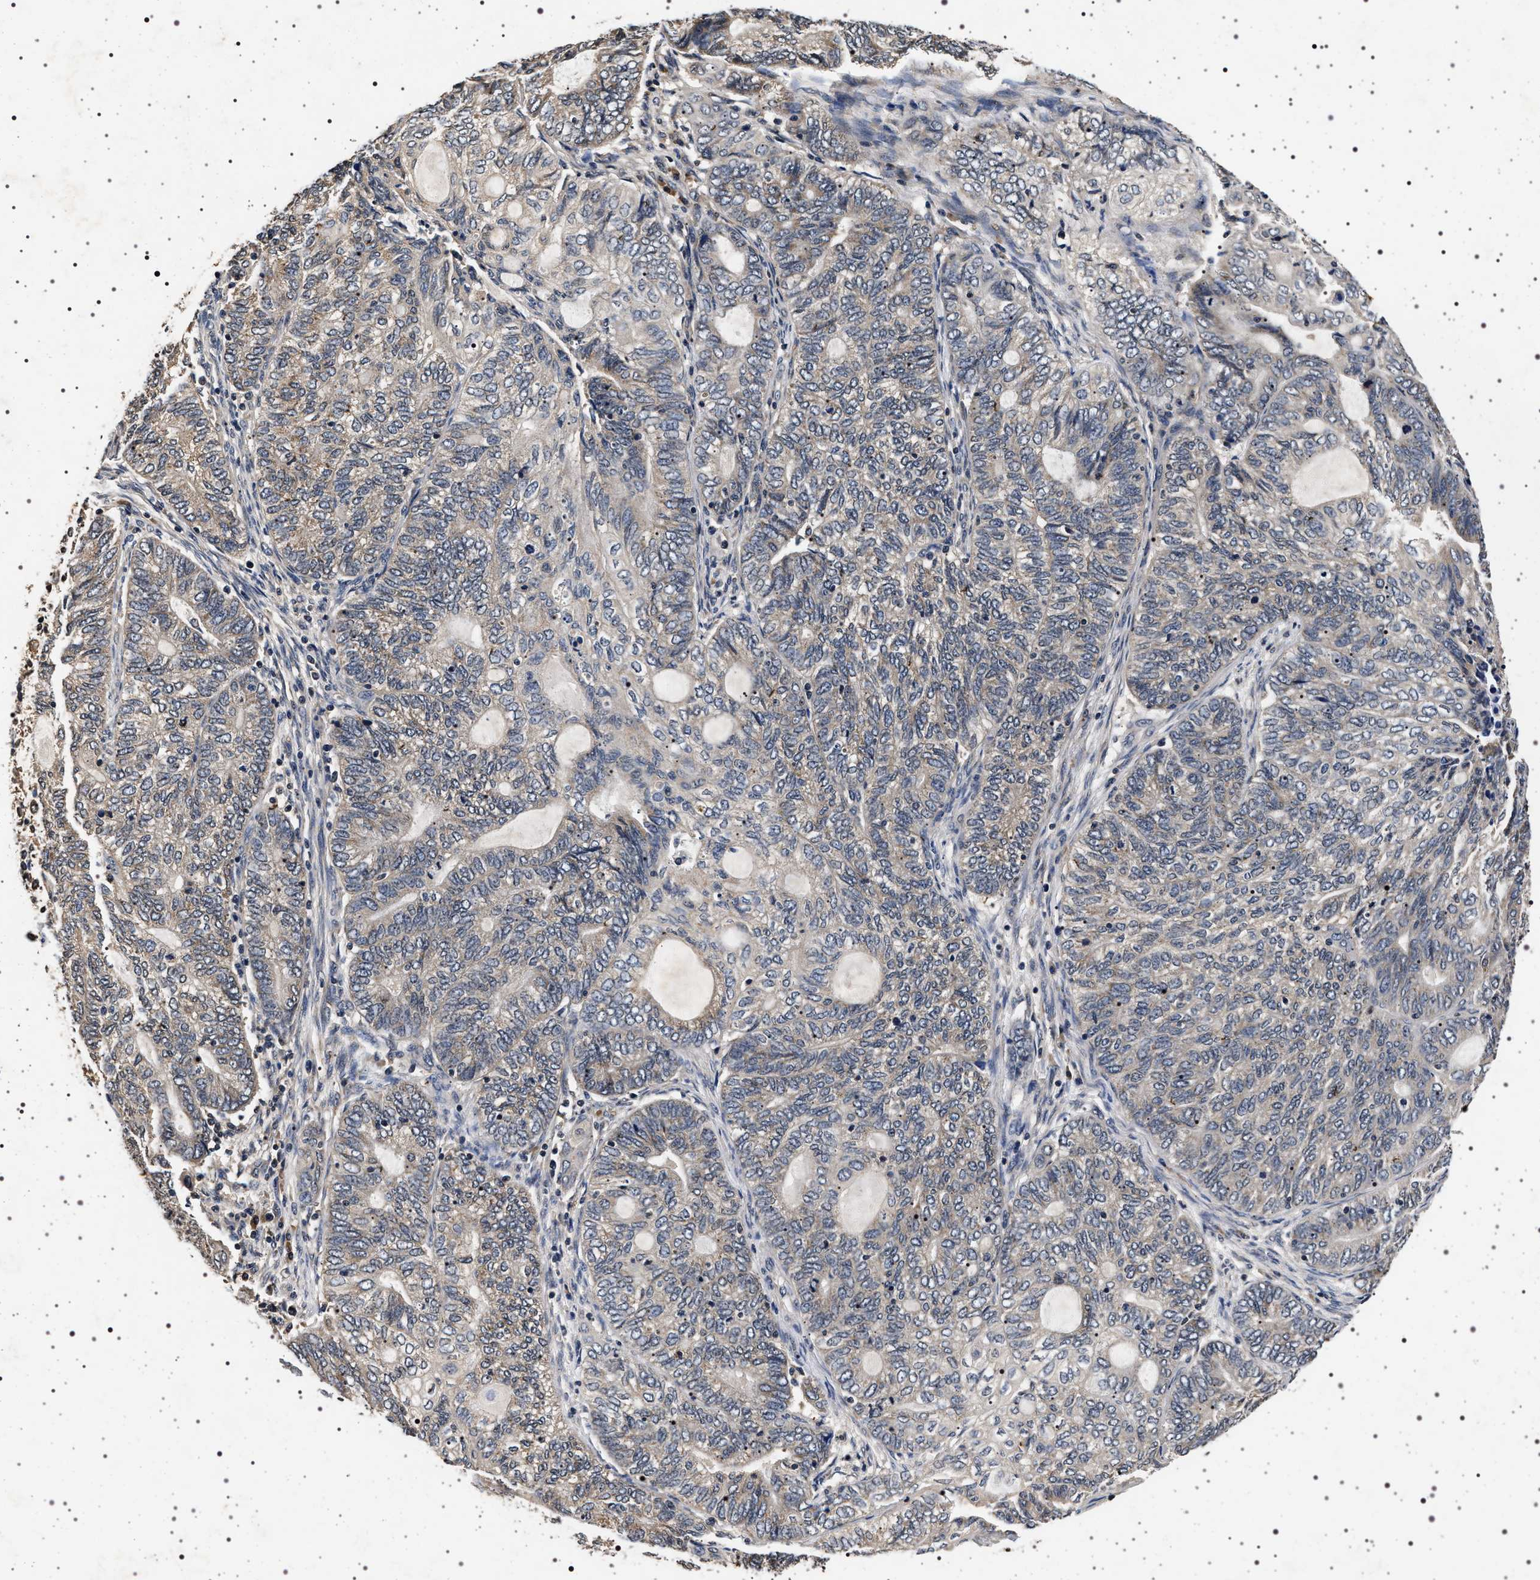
{"staining": {"intensity": "weak", "quantity": "<25%", "location": "cytoplasmic/membranous"}, "tissue": "endometrial cancer", "cell_type": "Tumor cells", "image_type": "cancer", "snomed": [{"axis": "morphology", "description": "Adenocarcinoma, NOS"}, {"axis": "topography", "description": "Uterus"}, {"axis": "topography", "description": "Endometrium"}], "caption": "DAB (3,3'-diaminobenzidine) immunohistochemical staining of endometrial cancer (adenocarcinoma) shows no significant expression in tumor cells.", "gene": "CDKN1B", "patient": {"sex": "female", "age": 70}}